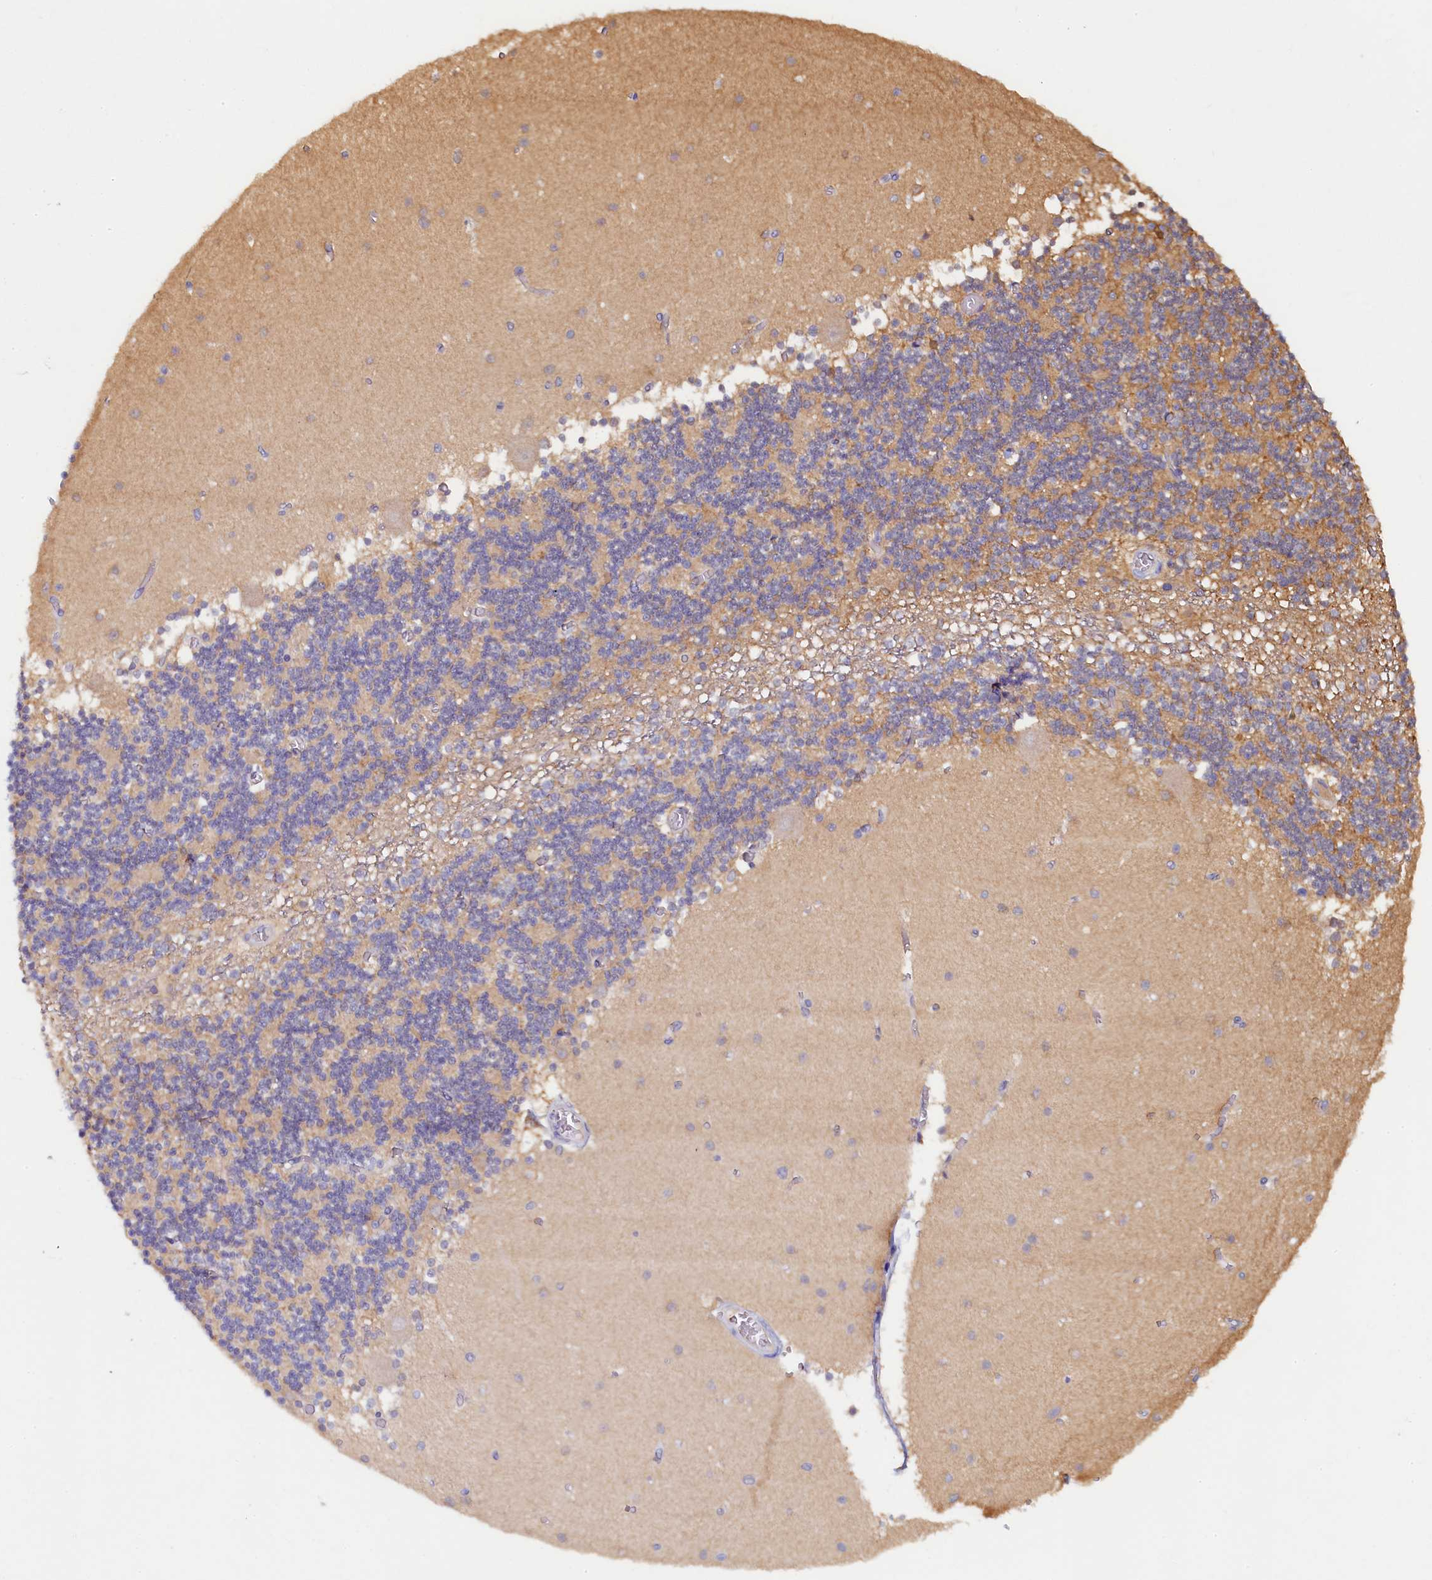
{"staining": {"intensity": "moderate", "quantity": "<25%", "location": "cytoplasmic/membranous"}, "tissue": "cerebellum", "cell_type": "Cells in granular layer", "image_type": "normal", "snomed": [{"axis": "morphology", "description": "Normal tissue, NOS"}, {"axis": "topography", "description": "Cerebellum"}], "caption": "A low amount of moderate cytoplasmic/membranous expression is present in about <25% of cells in granular layer in normal cerebellum. The staining was performed using DAB, with brown indicating positive protein expression. Nuclei are stained blue with hematoxylin.", "gene": "TIMM8B", "patient": {"sex": "female", "age": 28}}